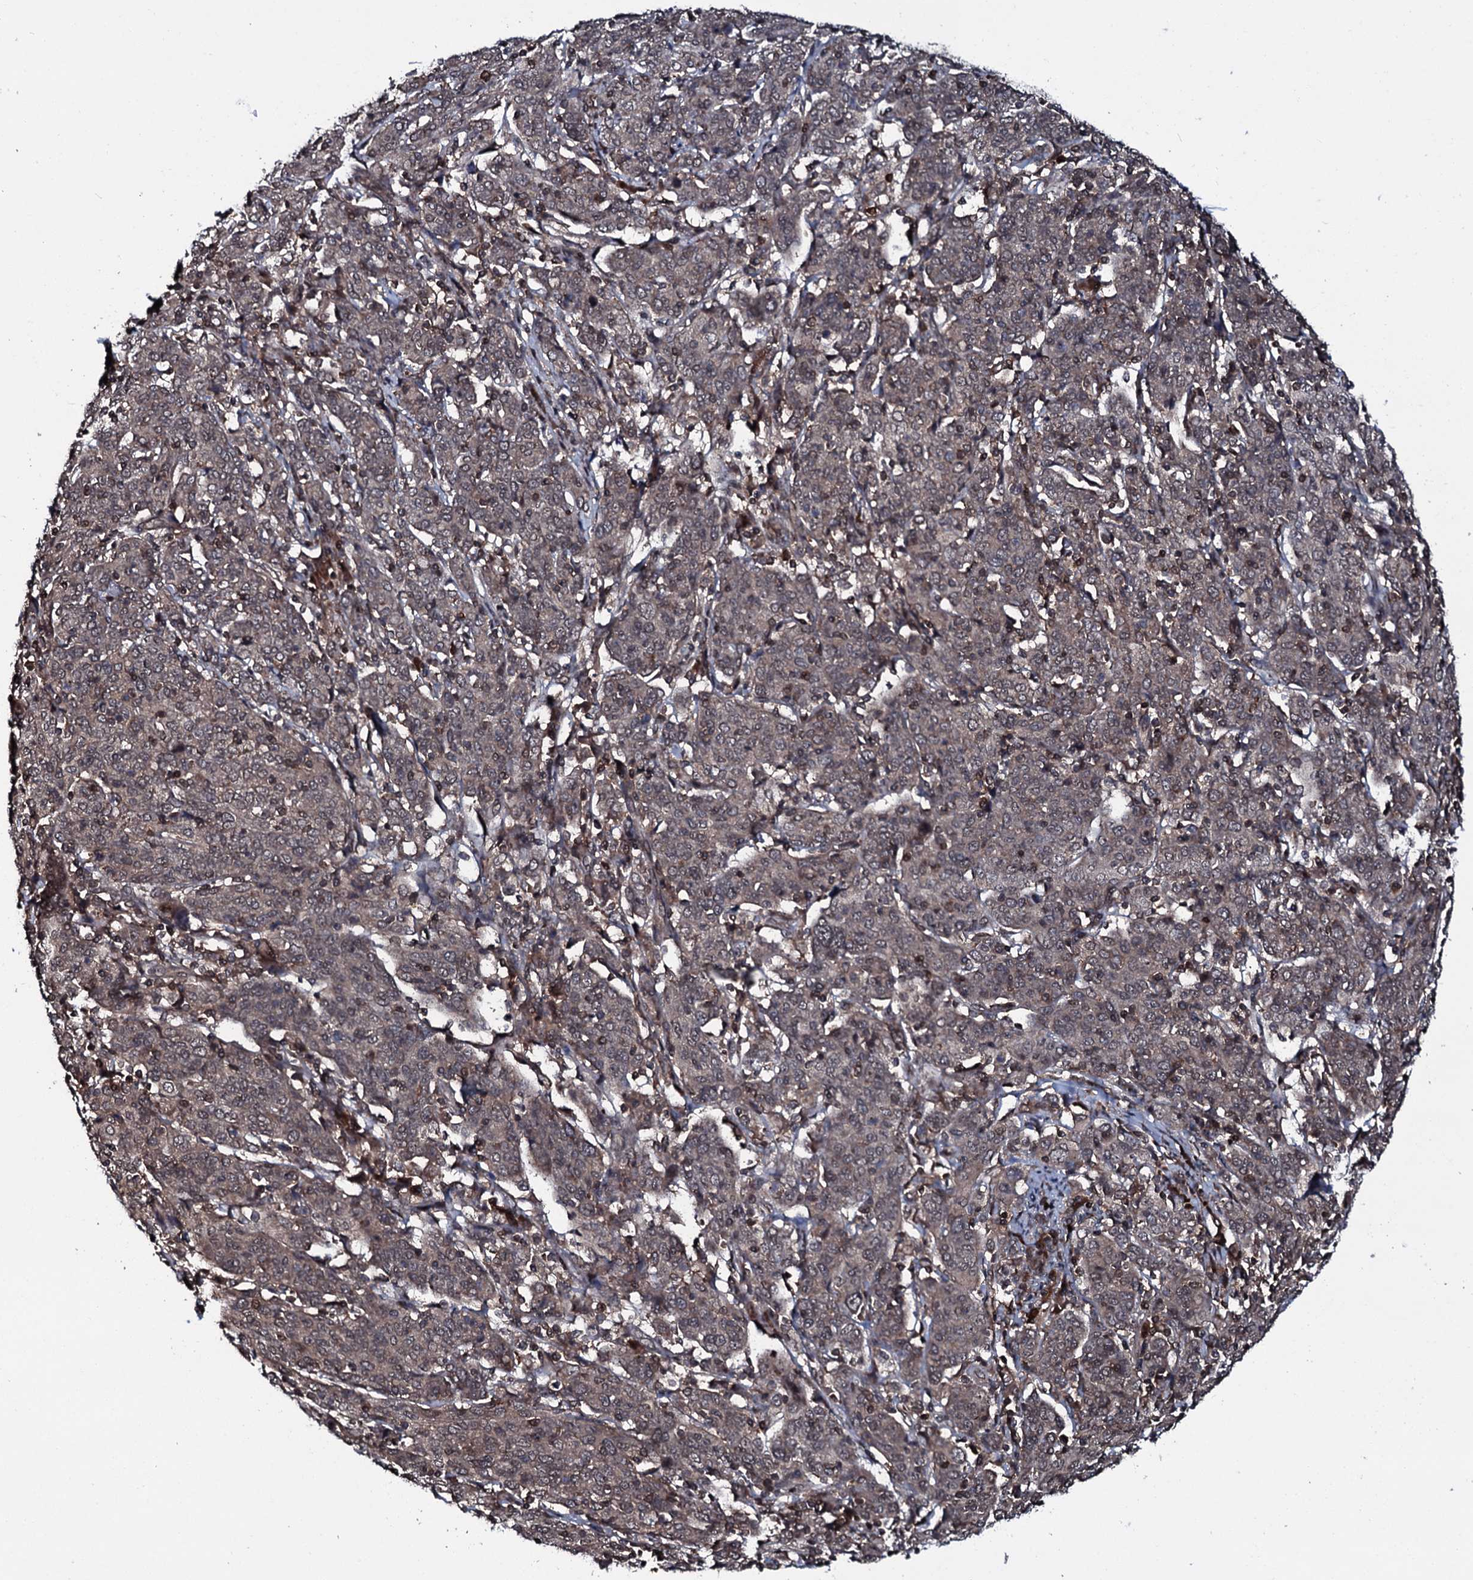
{"staining": {"intensity": "weak", "quantity": "25%-75%", "location": "nuclear"}, "tissue": "cervical cancer", "cell_type": "Tumor cells", "image_type": "cancer", "snomed": [{"axis": "morphology", "description": "Squamous cell carcinoma, NOS"}, {"axis": "topography", "description": "Cervix"}], "caption": "A photomicrograph of human cervical cancer stained for a protein displays weak nuclear brown staining in tumor cells. The protein of interest is stained brown, and the nuclei are stained in blue (DAB (3,3'-diaminobenzidine) IHC with brightfield microscopy, high magnification).", "gene": "HDDC3", "patient": {"sex": "female", "age": 67}}